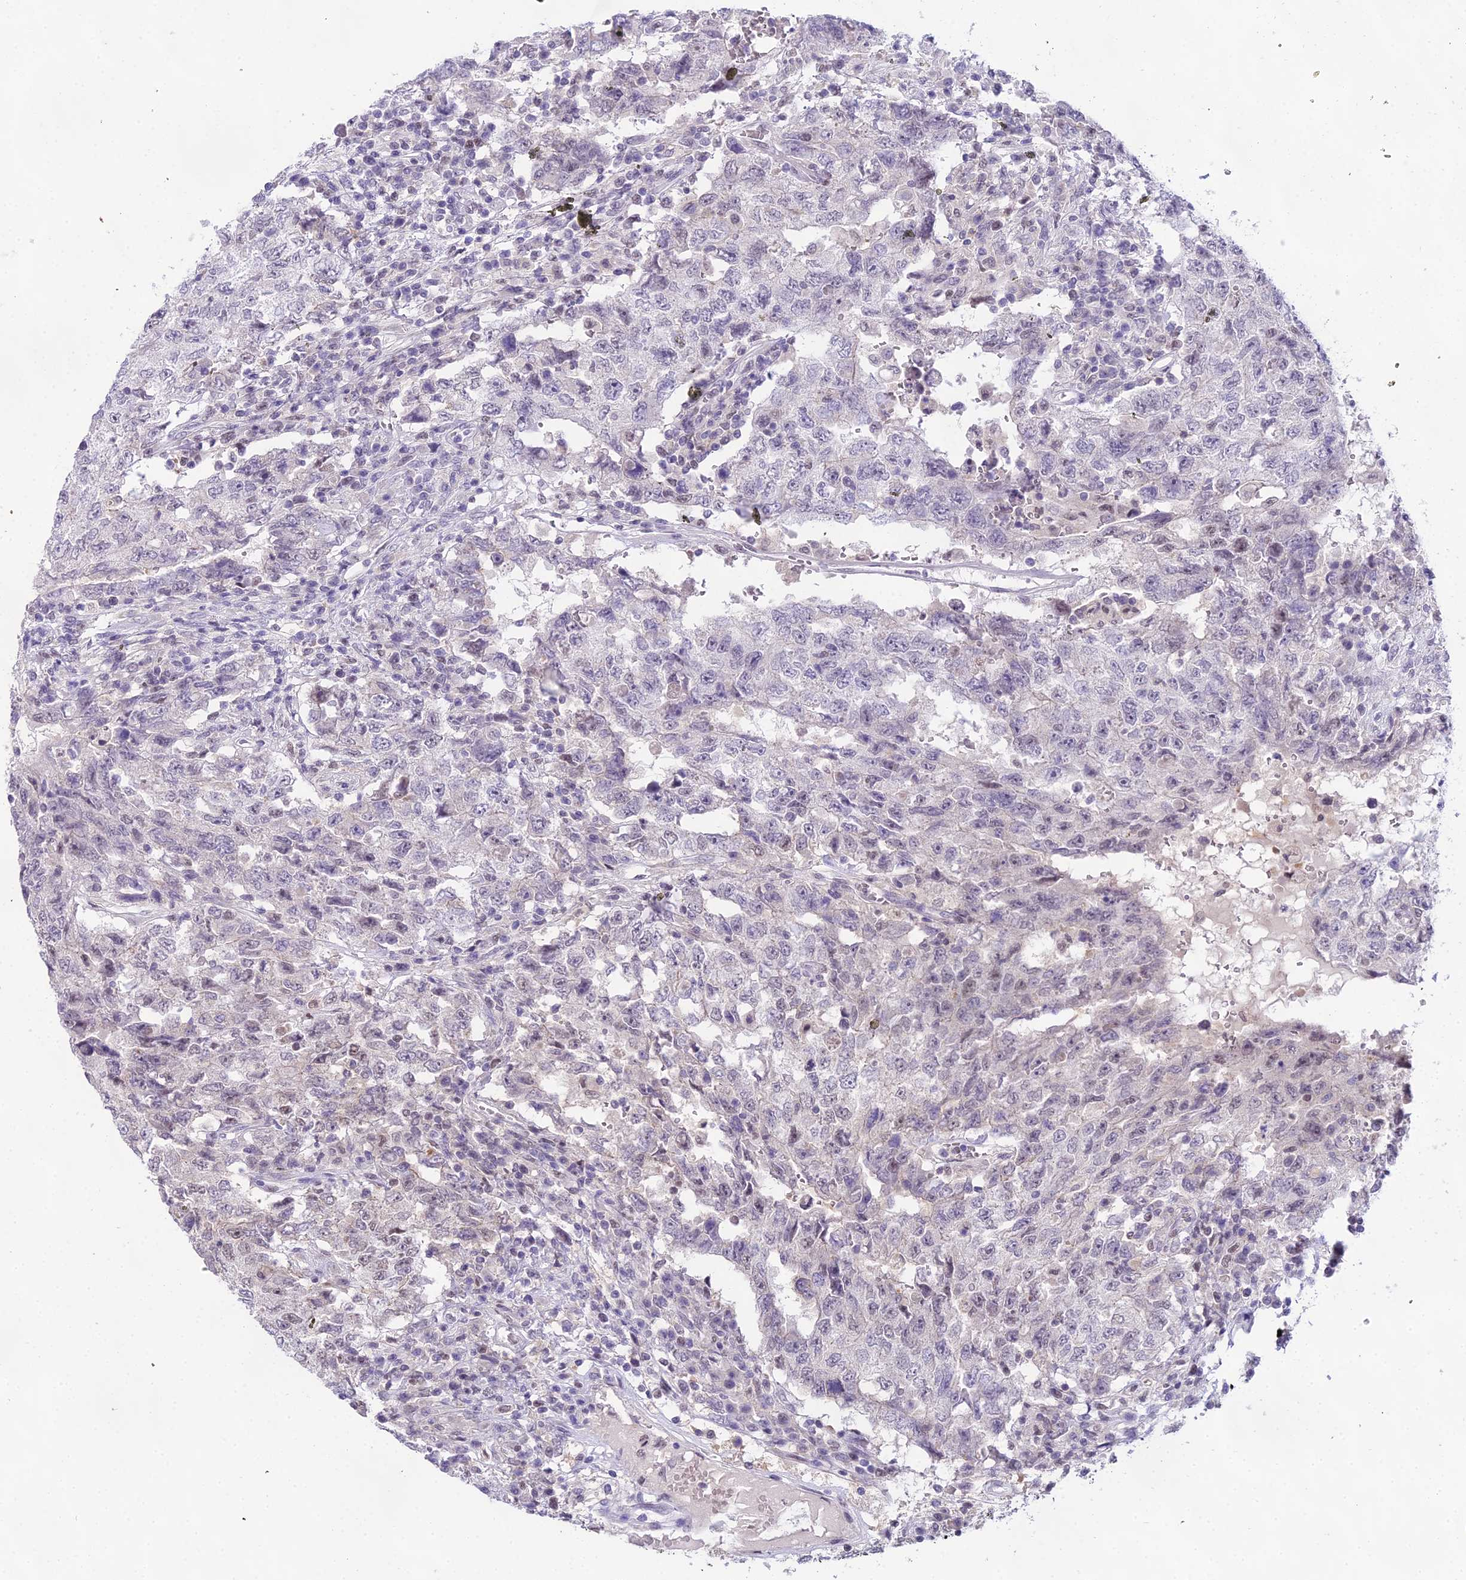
{"staining": {"intensity": "negative", "quantity": "none", "location": "none"}, "tissue": "testis cancer", "cell_type": "Tumor cells", "image_type": "cancer", "snomed": [{"axis": "morphology", "description": "Carcinoma, Embryonal, NOS"}, {"axis": "topography", "description": "Testis"}], "caption": "An IHC micrograph of testis cancer (embryonal carcinoma) is shown. There is no staining in tumor cells of testis cancer (embryonal carcinoma).", "gene": "MAT2A", "patient": {"sex": "male", "age": 26}}